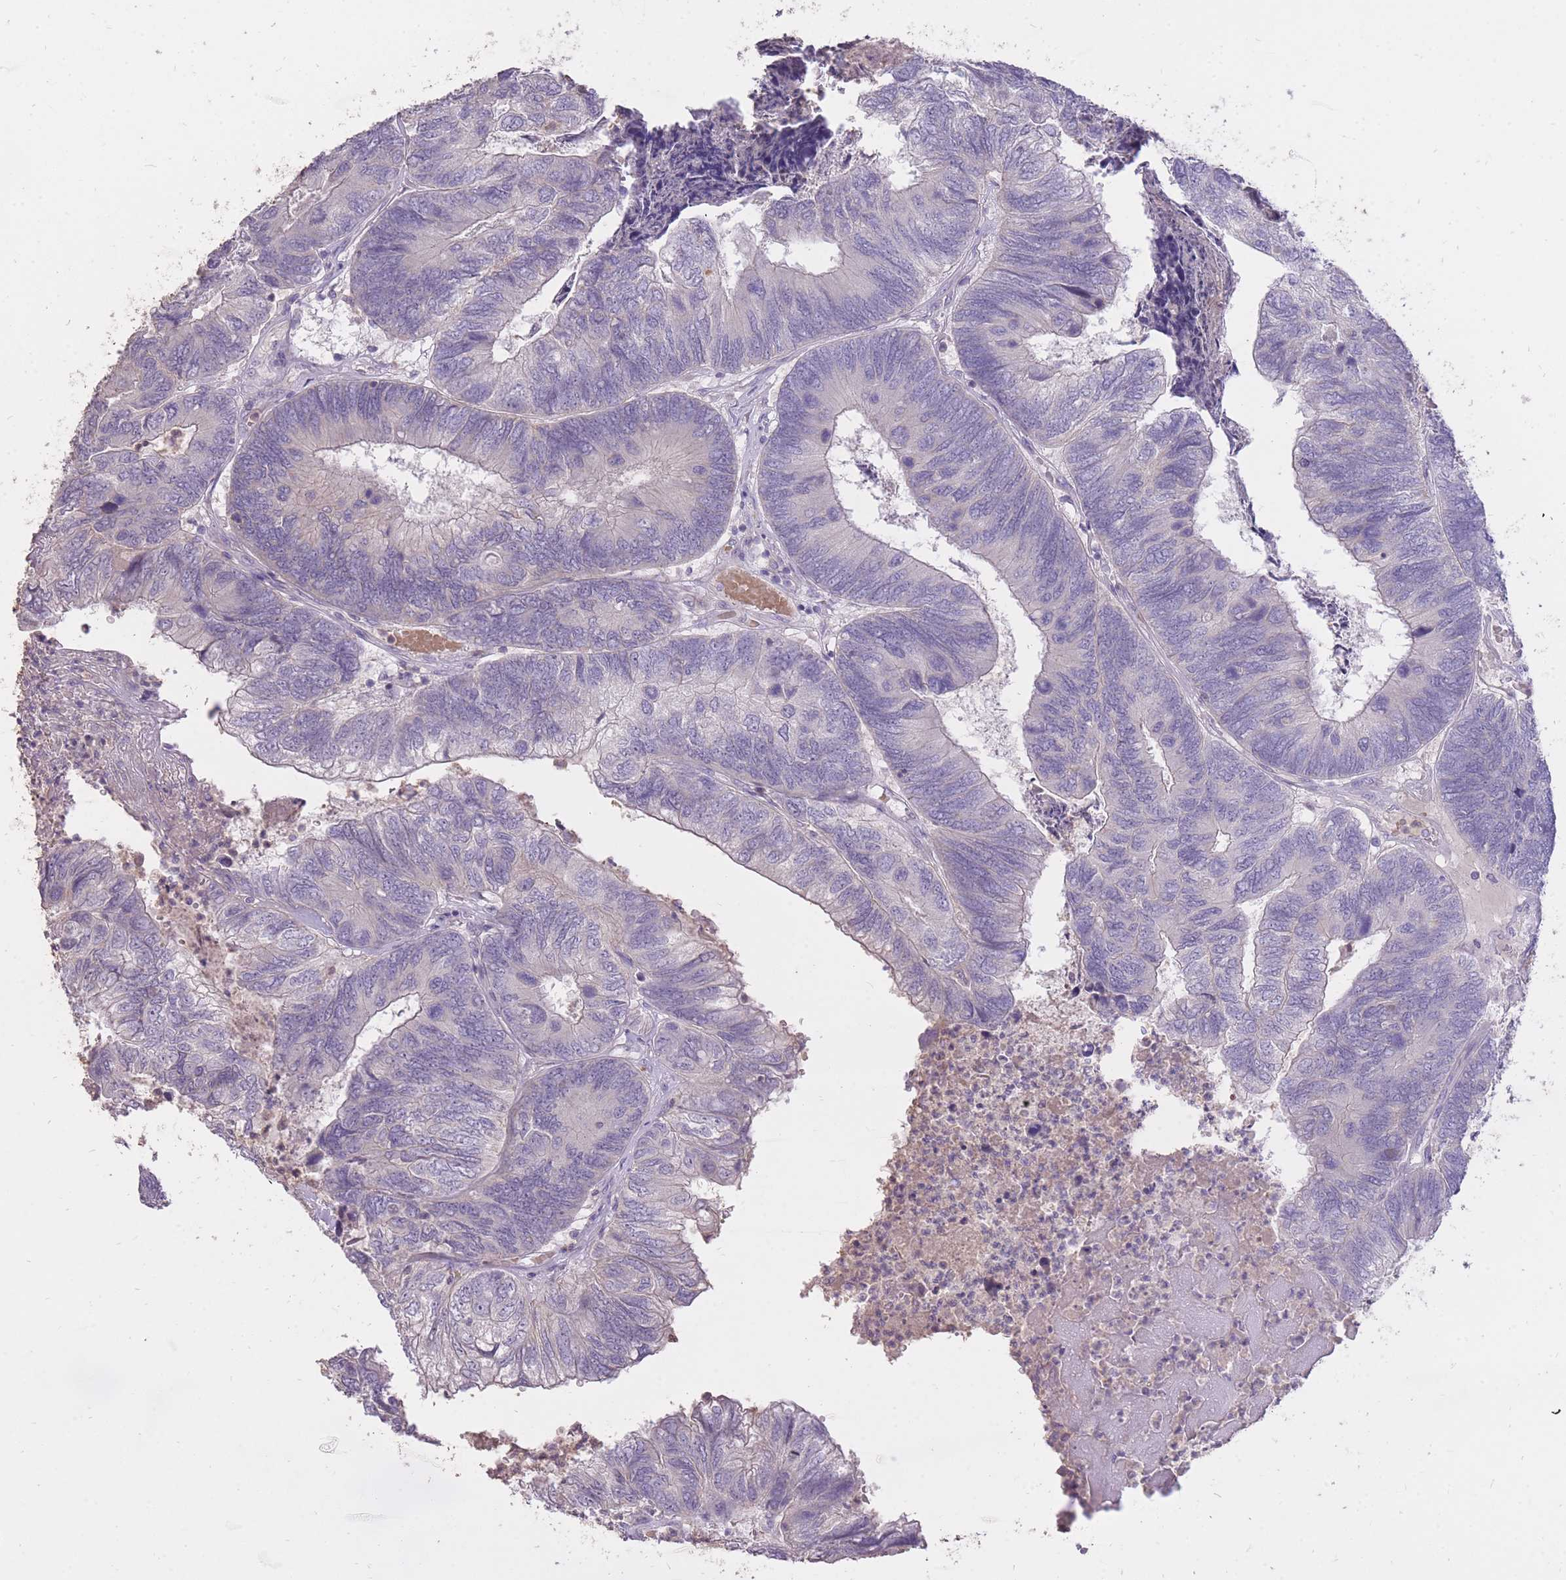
{"staining": {"intensity": "negative", "quantity": "none", "location": "none"}, "tissue": "colorectal cancer", "cell_type": "Tumor cells", "image_type": "cancer", "snomed": [{"axis": "morphology", "description": "Adenocarcinoma, NOS"}, {"axis": "topography", "description": "Colon"}], "caption": "Colorectal cancer (adenocarcinoma) stained for a protein using immunohistochemistry (IHC) demonstrates no staining tumor cells.", "gene": "FRG2C", "patient": {"sex": "female", "age": 67}}